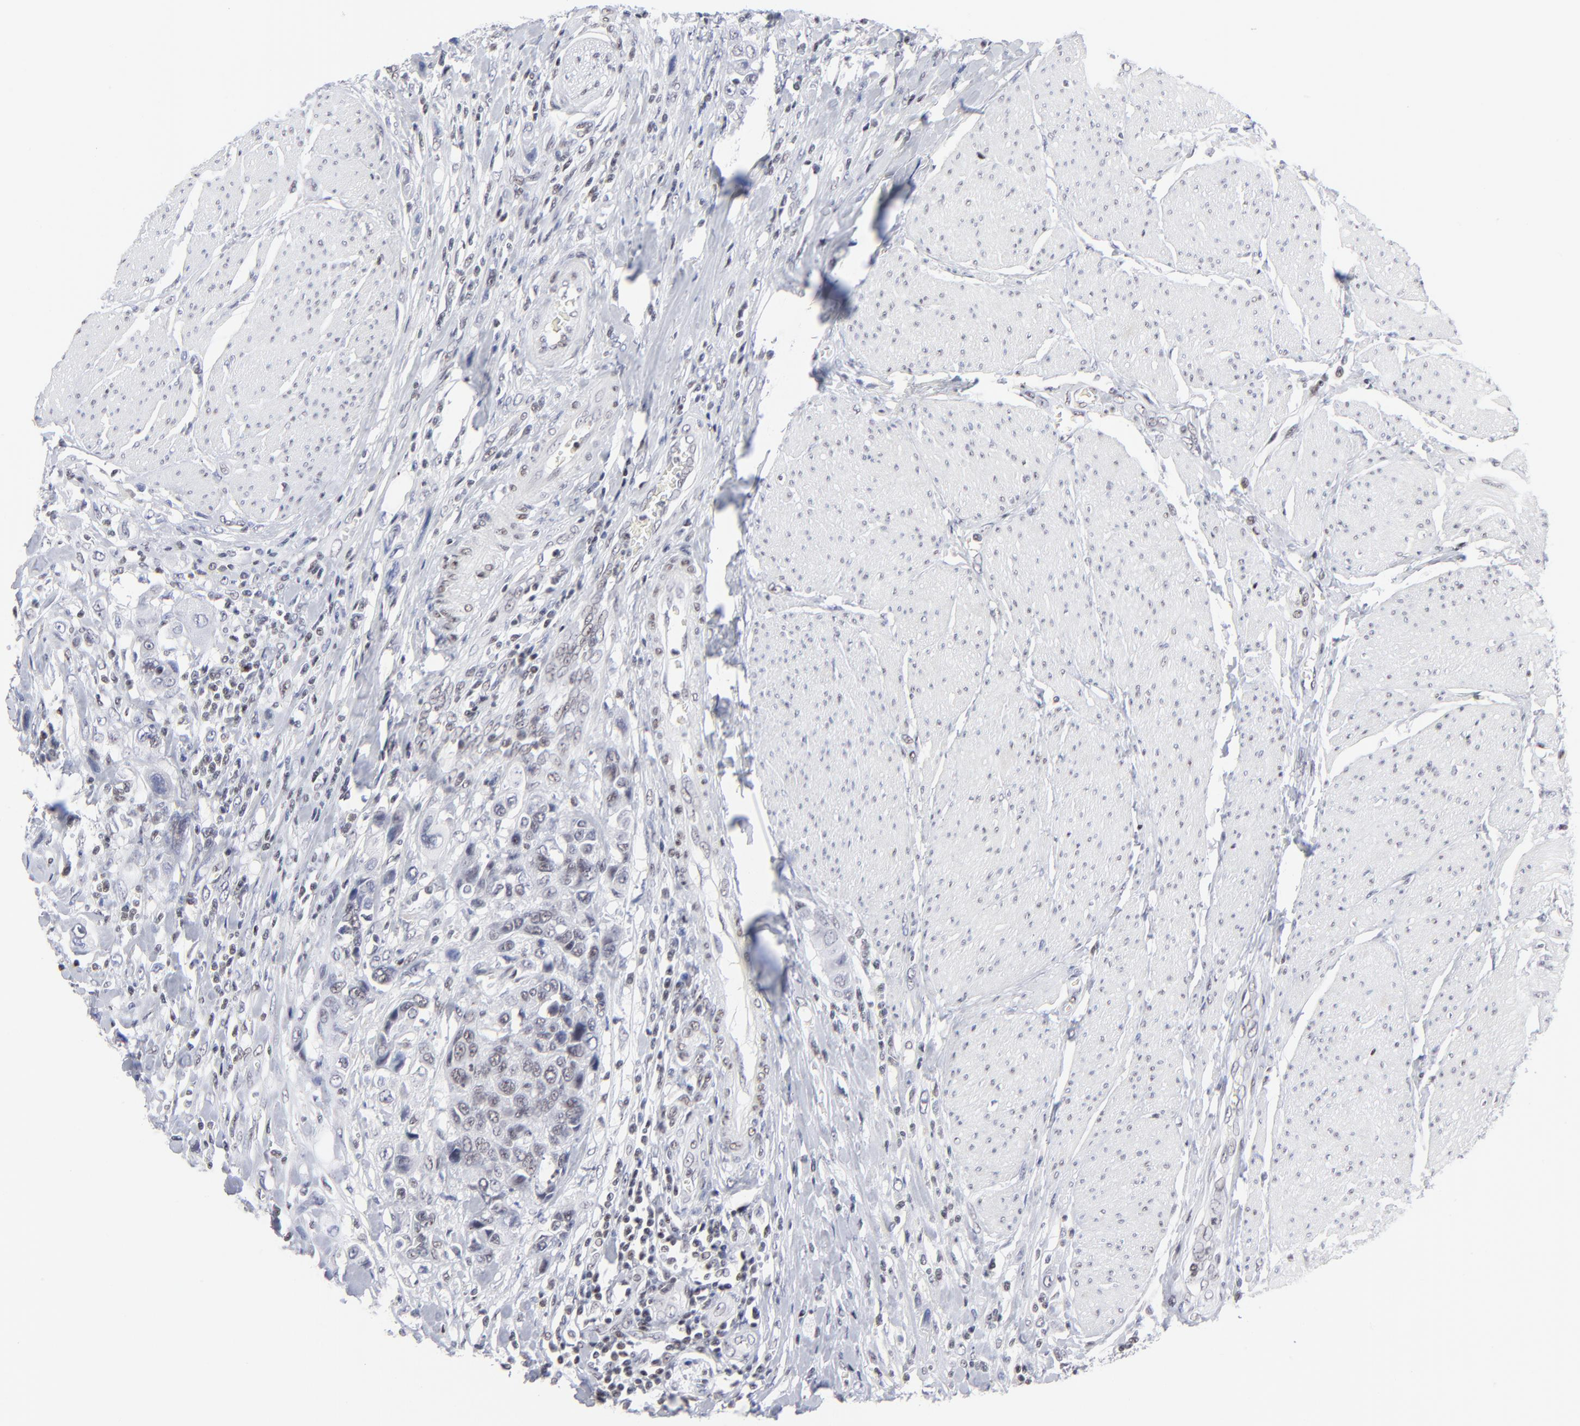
{"staining": {"intensity": "weak", "quantity": "<25%", "location": "nuclear"}, "tissue": "urothelial cancer", "cell_type": "Tumor cells", "image_type": "cancer", "snomed": [{"axis": "morphology", "description": "Urothelial carcinoma, High grade"}, {"axis": "topography", "description": "Urinary bladder"}], "caption": "Immunohistochemistry image of neoplastic tissue: human urothelial cancer stained with DAB reveals no significant protein expression in tumor cells.", "gene": "SP2", "patient": {"sex": "male", "age": 50}}